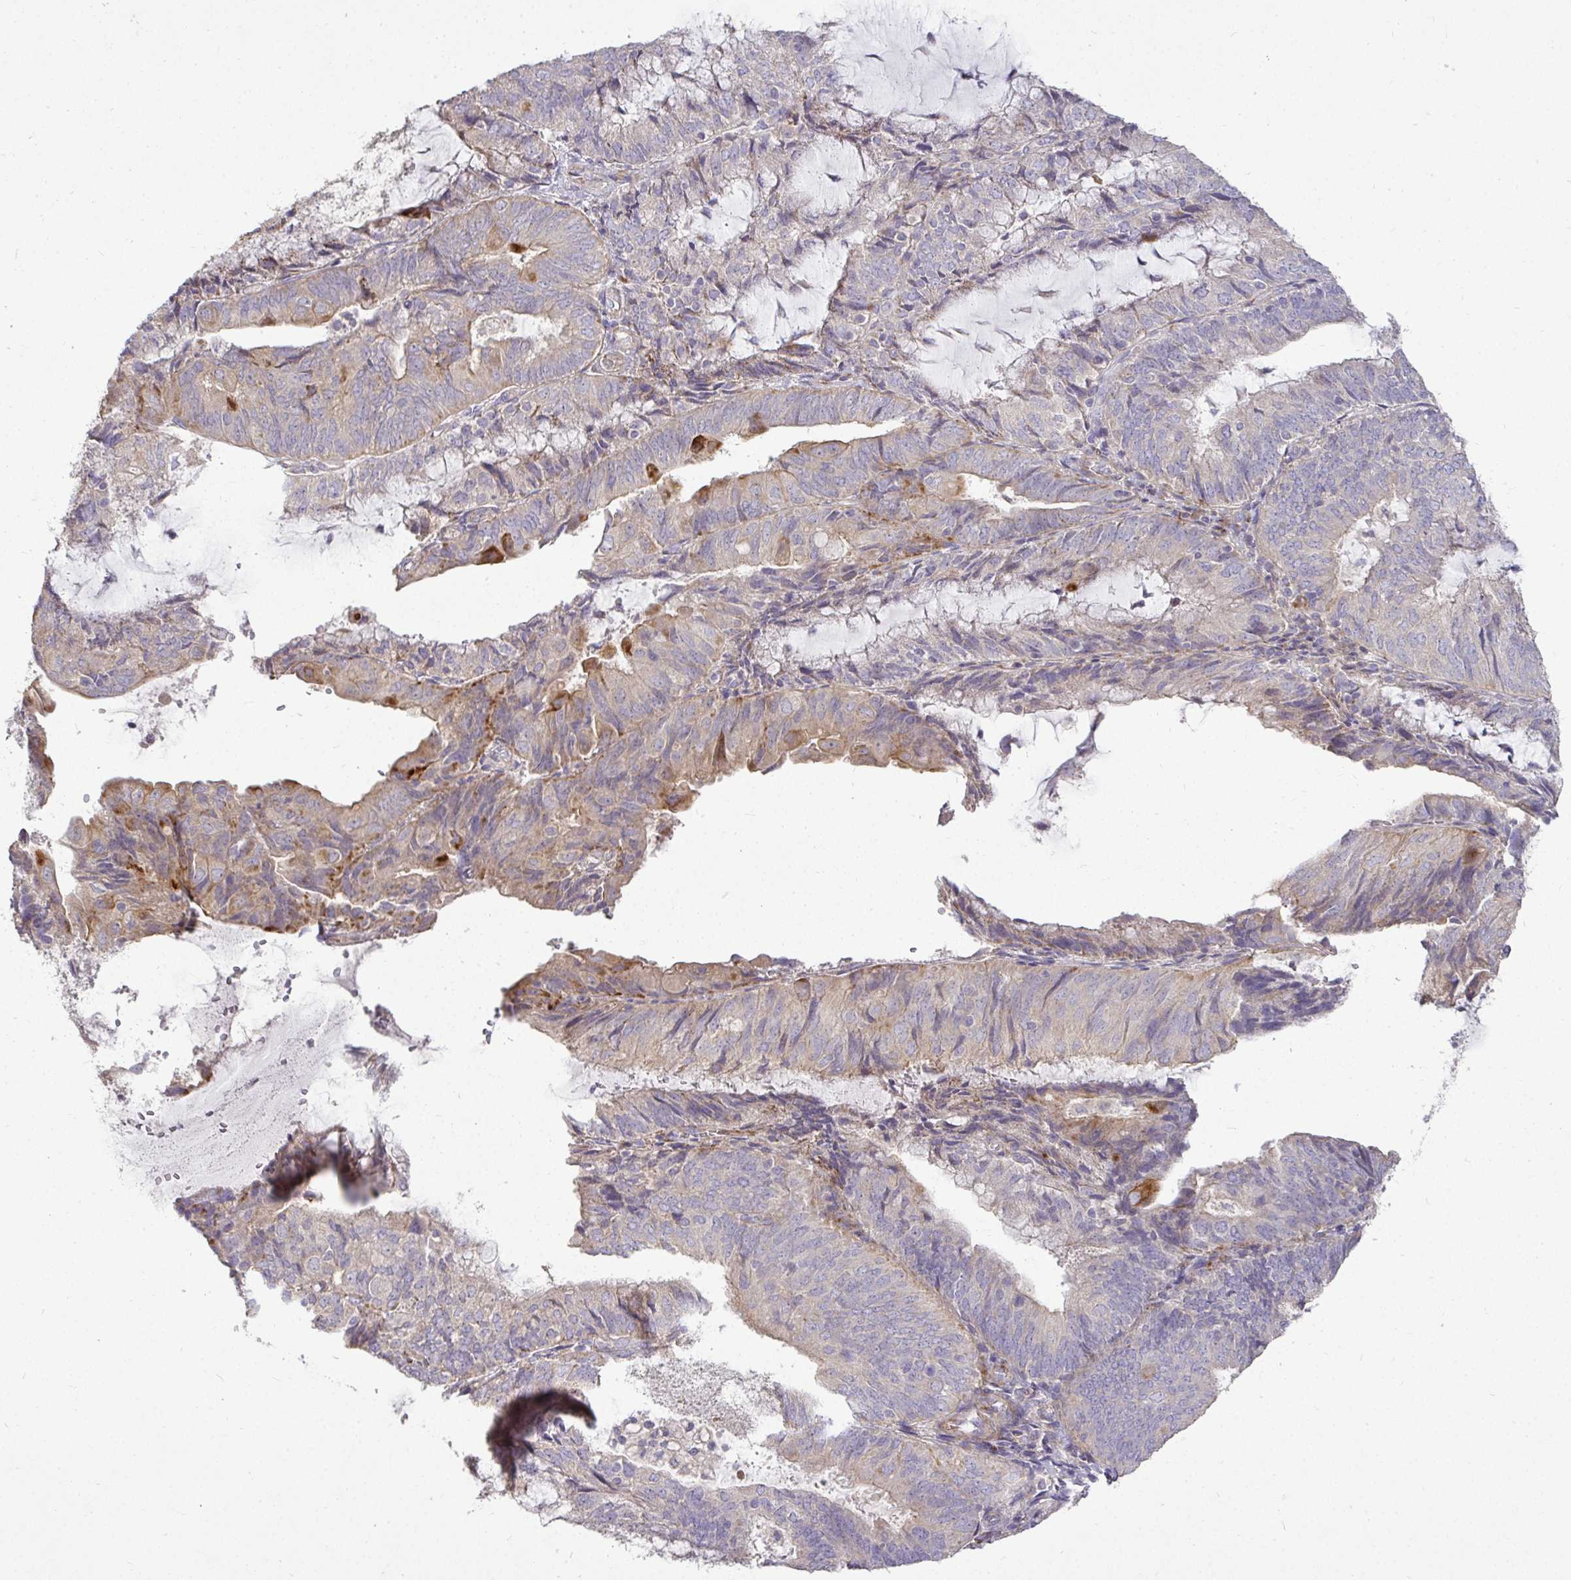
{"staining": {"intensity": "moderate", "quantity": "<25%", "location": "cytoplasmic/membranous"}, "tissue": "endometrial cancer", "cell_type": "Tumor cells", "image_type": "cancer", "snomed": [{"axis": "morphology", "description": "Adenocarcinoma, NOS"}, {"axis": "topography", "description": "Endometrium"}], "caption": "There is low levels of moderate cytoplasmic/membranous staining in tumor cells of endometrial cancer (adenocarcinoma), as demonstrated by immunohistochemical staining (brown color).", "gene": "STRIP1", "patient": {"sex": "female", "age": 81}}